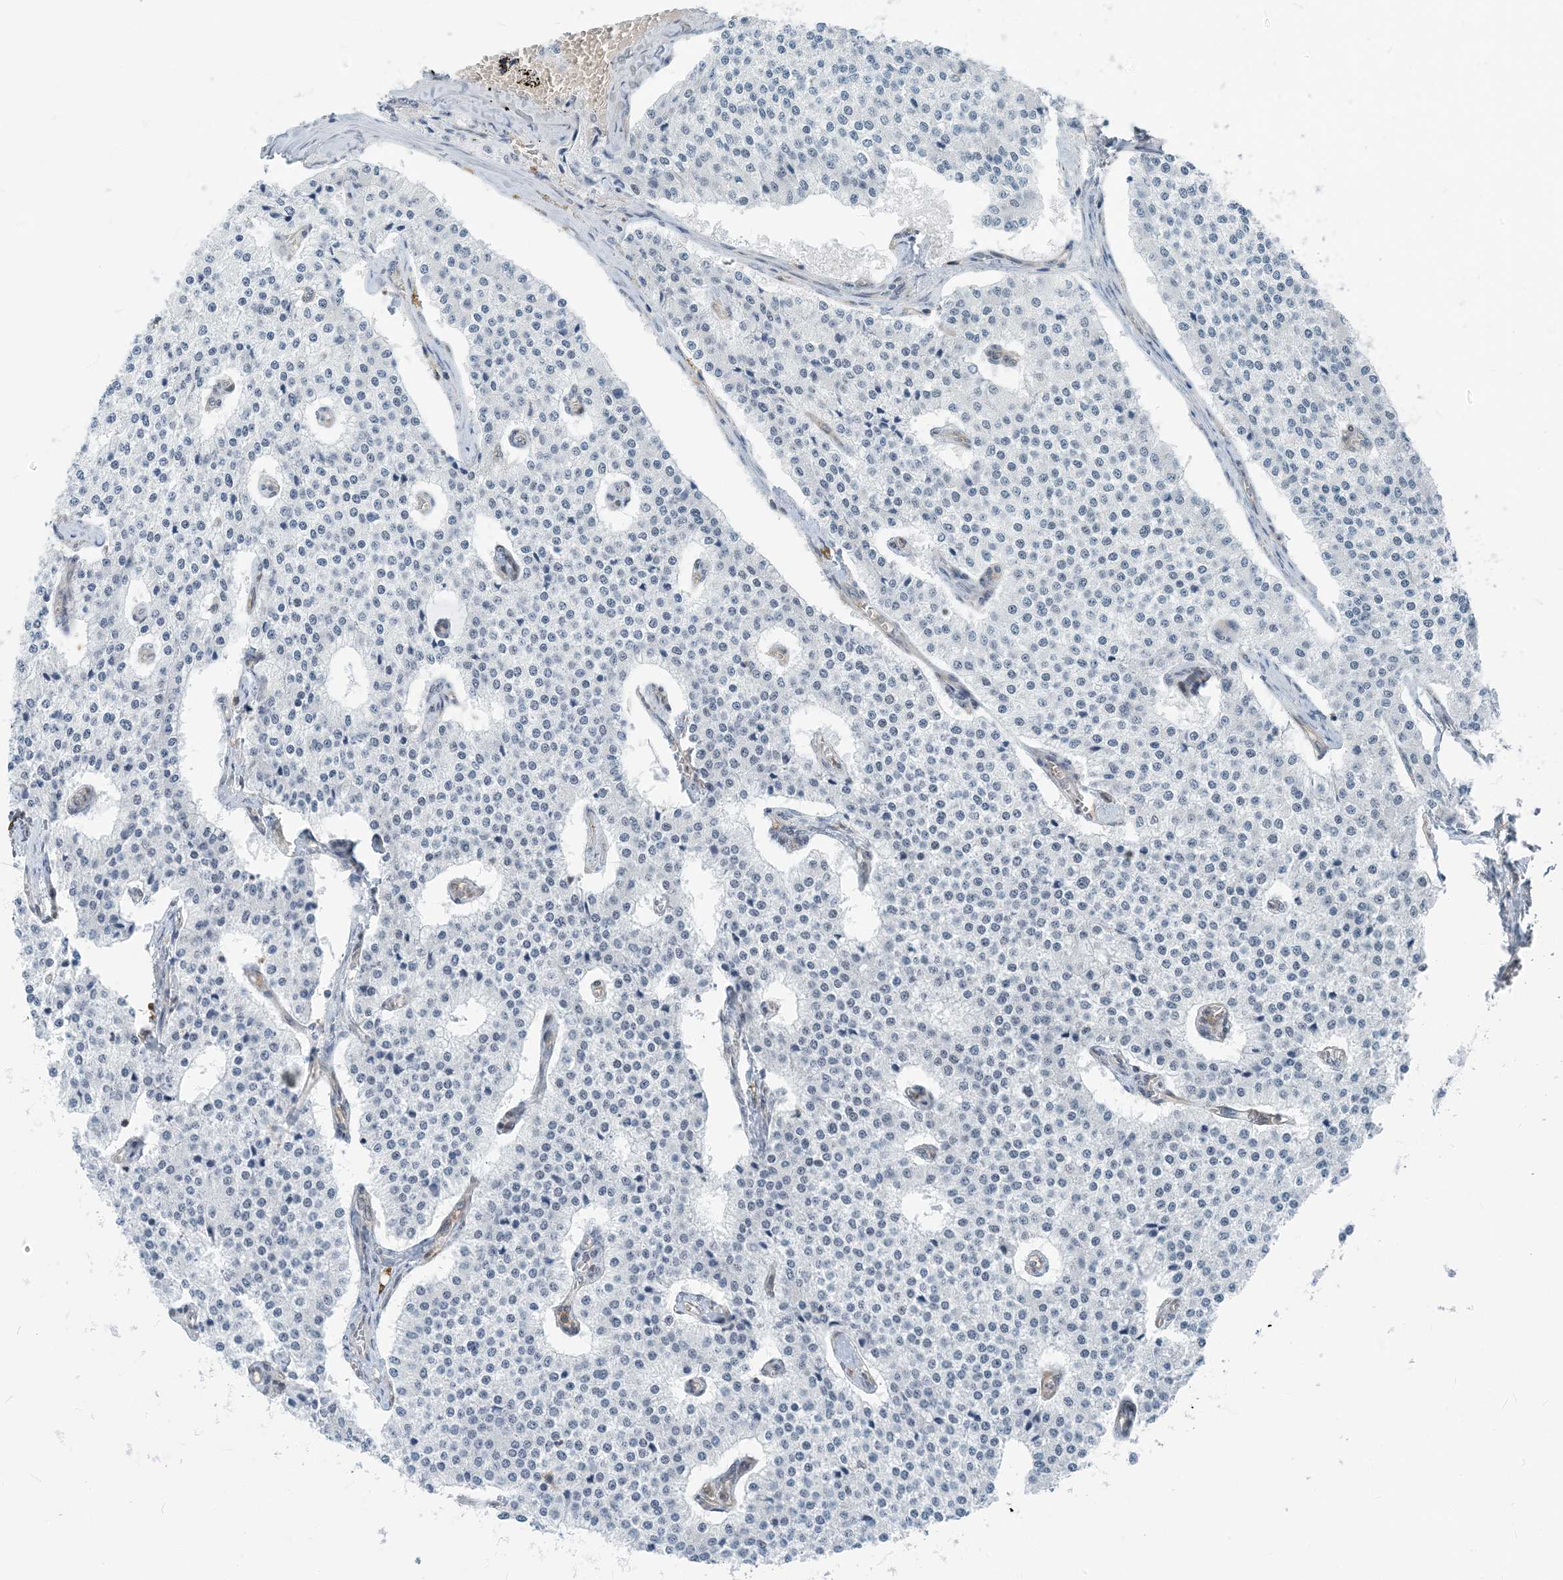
{"staining": {"intensity": "negative", "quantity": "none", "location": "none"}, "tissue": "carcinoid", "cell_type": "Tumor cells", "image_type": "cancer", "snomed": [{"axis": "morphology", "description": "Carcinoid, malignant, NOS"}, {"axis": "topography", "description": "Colon"}], "caption": "A photomicrograph of malignant carcinoid stained for a protein displays no brown staining in tumor cells. (DAB immunohistochemistry, high magnification).", "gene": "ZC3H12A", "patient": {"sex": "female", "age": 52}}